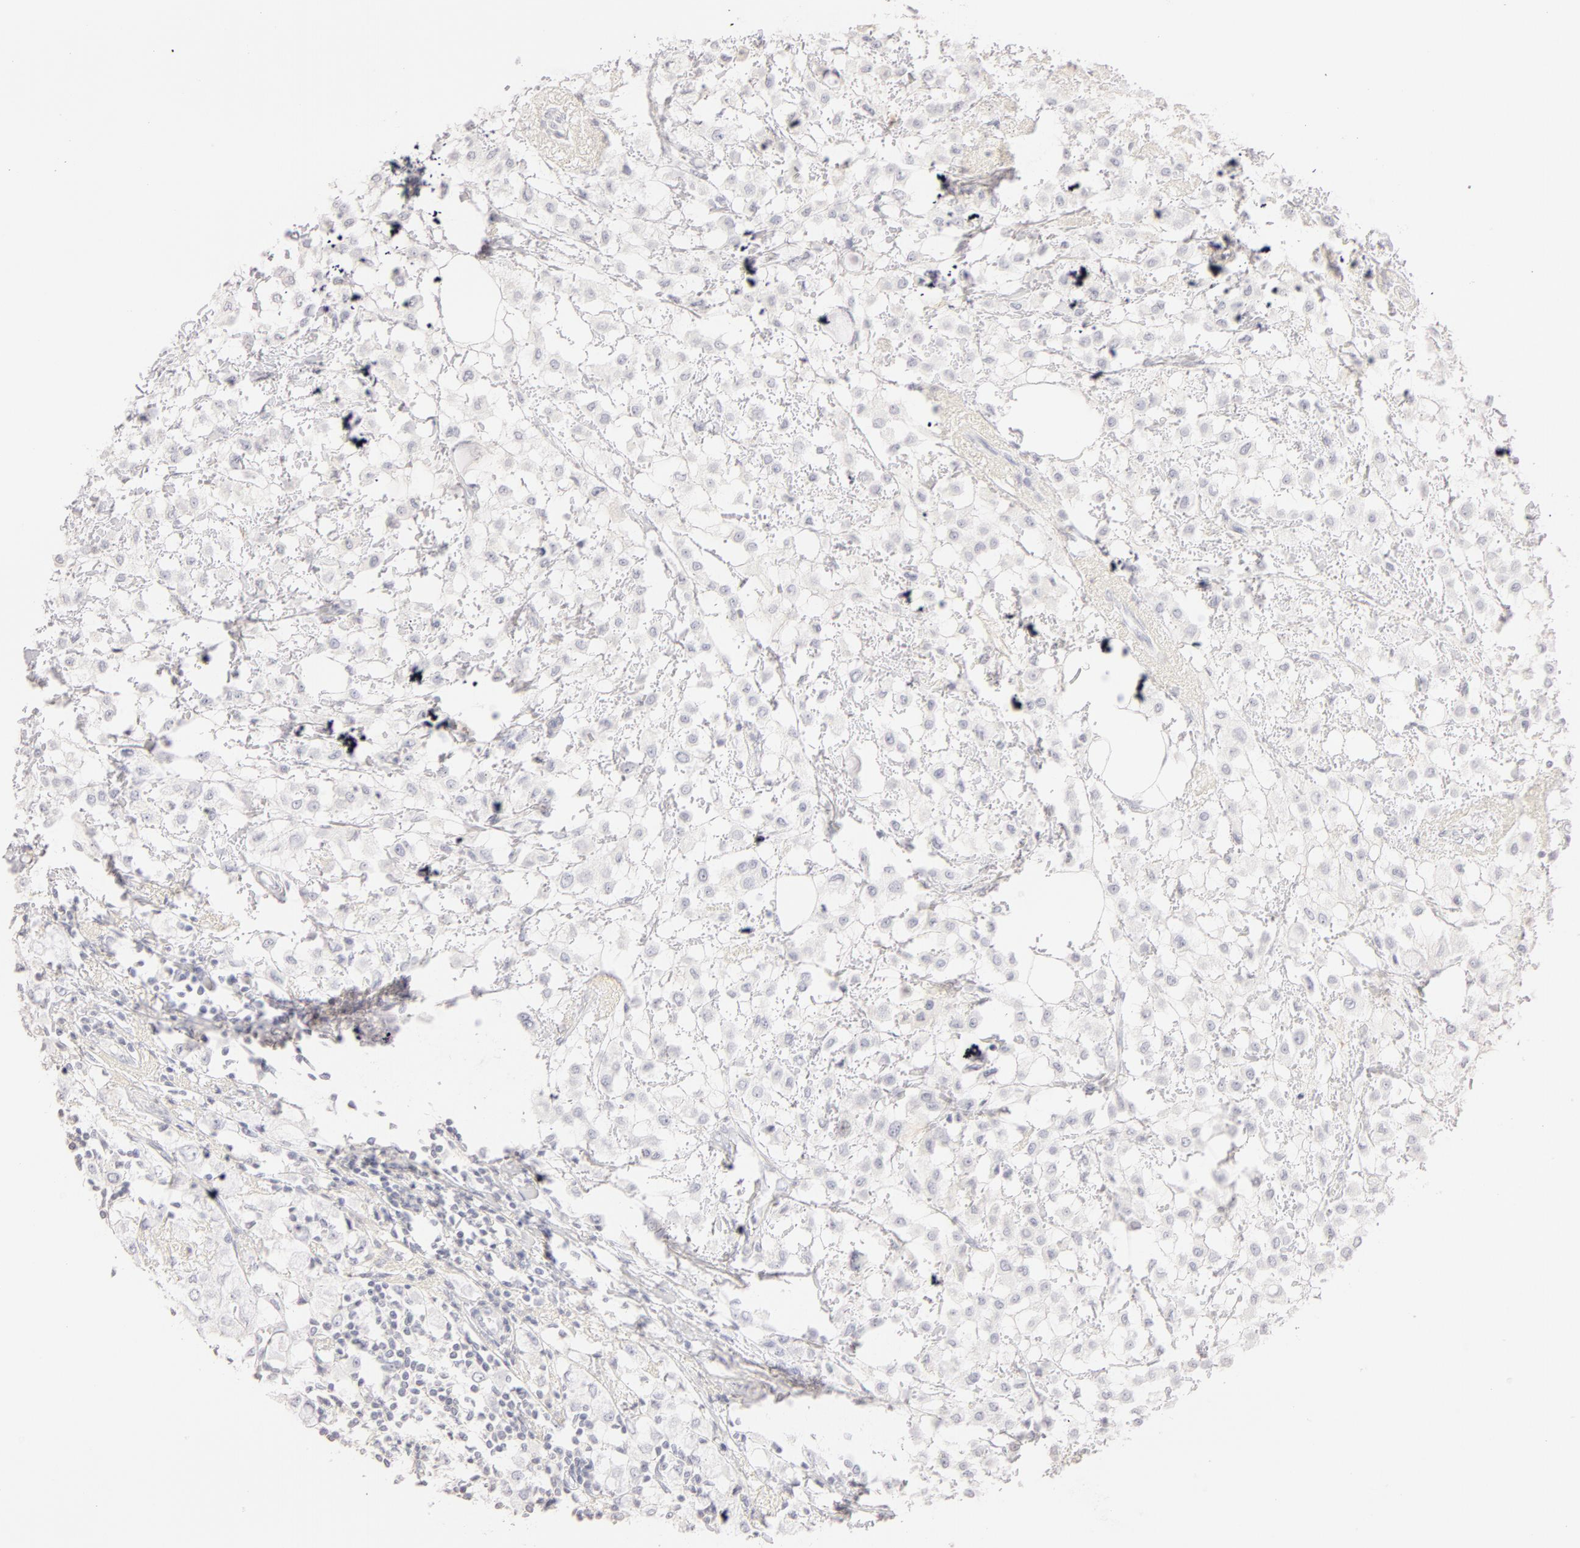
{"staining": {"intensity": "negative", "quantity": "none", "location": "none"}, "tissue": "breast cancer", "cell_type": "Tumor cells", "image_type": "cancer", "snomed": [{"axis": "morphology", "description": "Lobular carcinoma"}, {"axis": "topography", "description": "Breast"}], "caption": "Micrograph shows no significant protein staining in tumor cells of lobular carcinoma (breast).", "gene": "LGALS7B", "patient": {"sex": "female", "age": 85}}